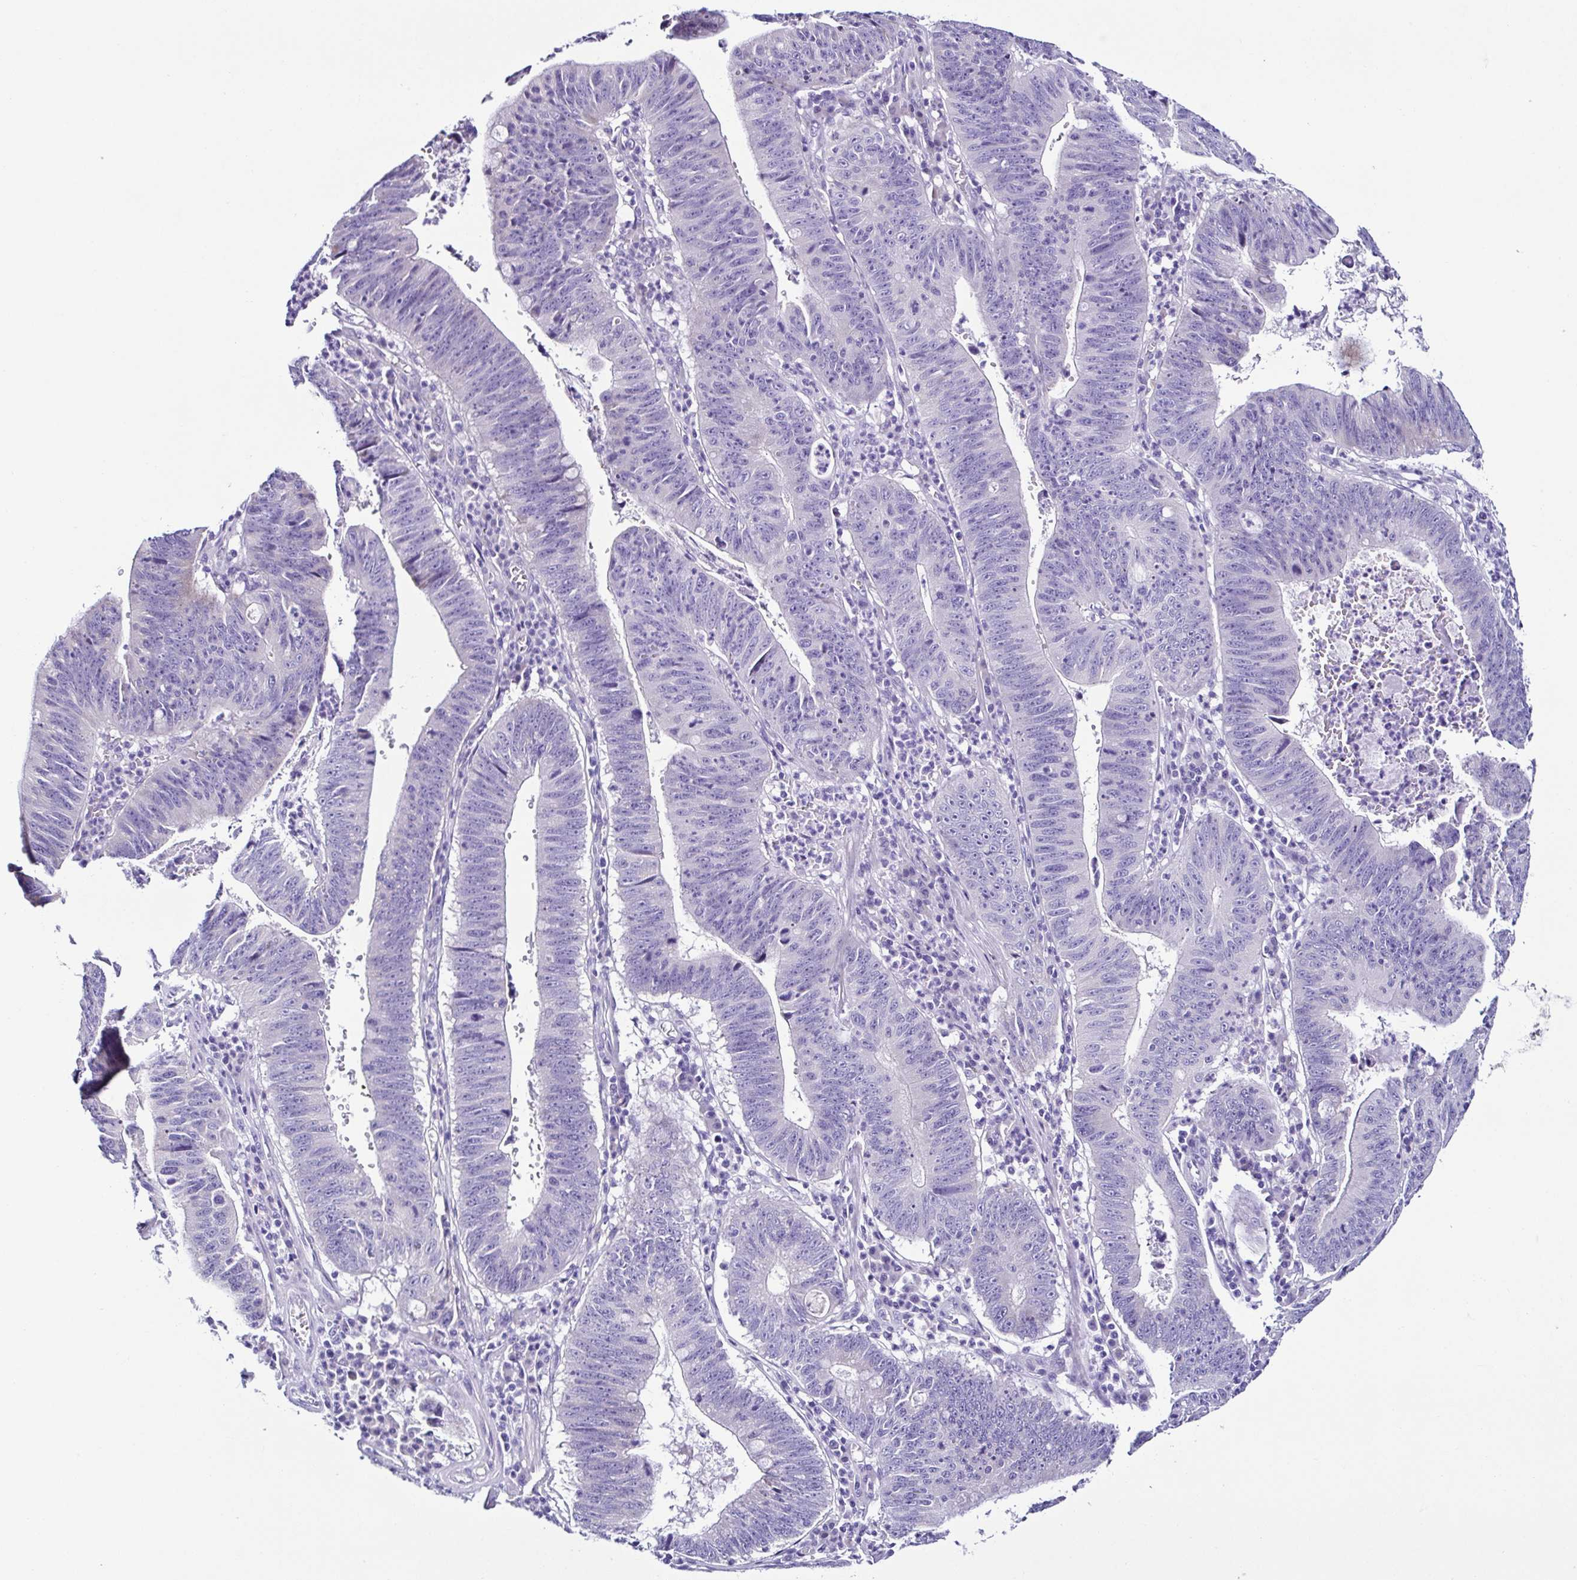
{"staining": {"intensity": "negative", "quantity": "none", "location": "none"}, "tissue": "stomach cancer", "cell_type": "Tumor cells", "image_type": "cancer", "snomed": [{"axis": "morphology", "description": "Adenocarcinoma, NOS"}, {"axis": "topography", "description": "Stomach"}], "caption": "The histopathology image reveals no significant staining in tumor cells of stomach cancer (adenocarcinoma). The staining was performed using DAB to visualize the protein expression in brown, while the nuclei were stained in blue with hematoxylin (Magnification: 20x).", "gene": "SRL", "patient": {"sex": "male", "age": 59}}